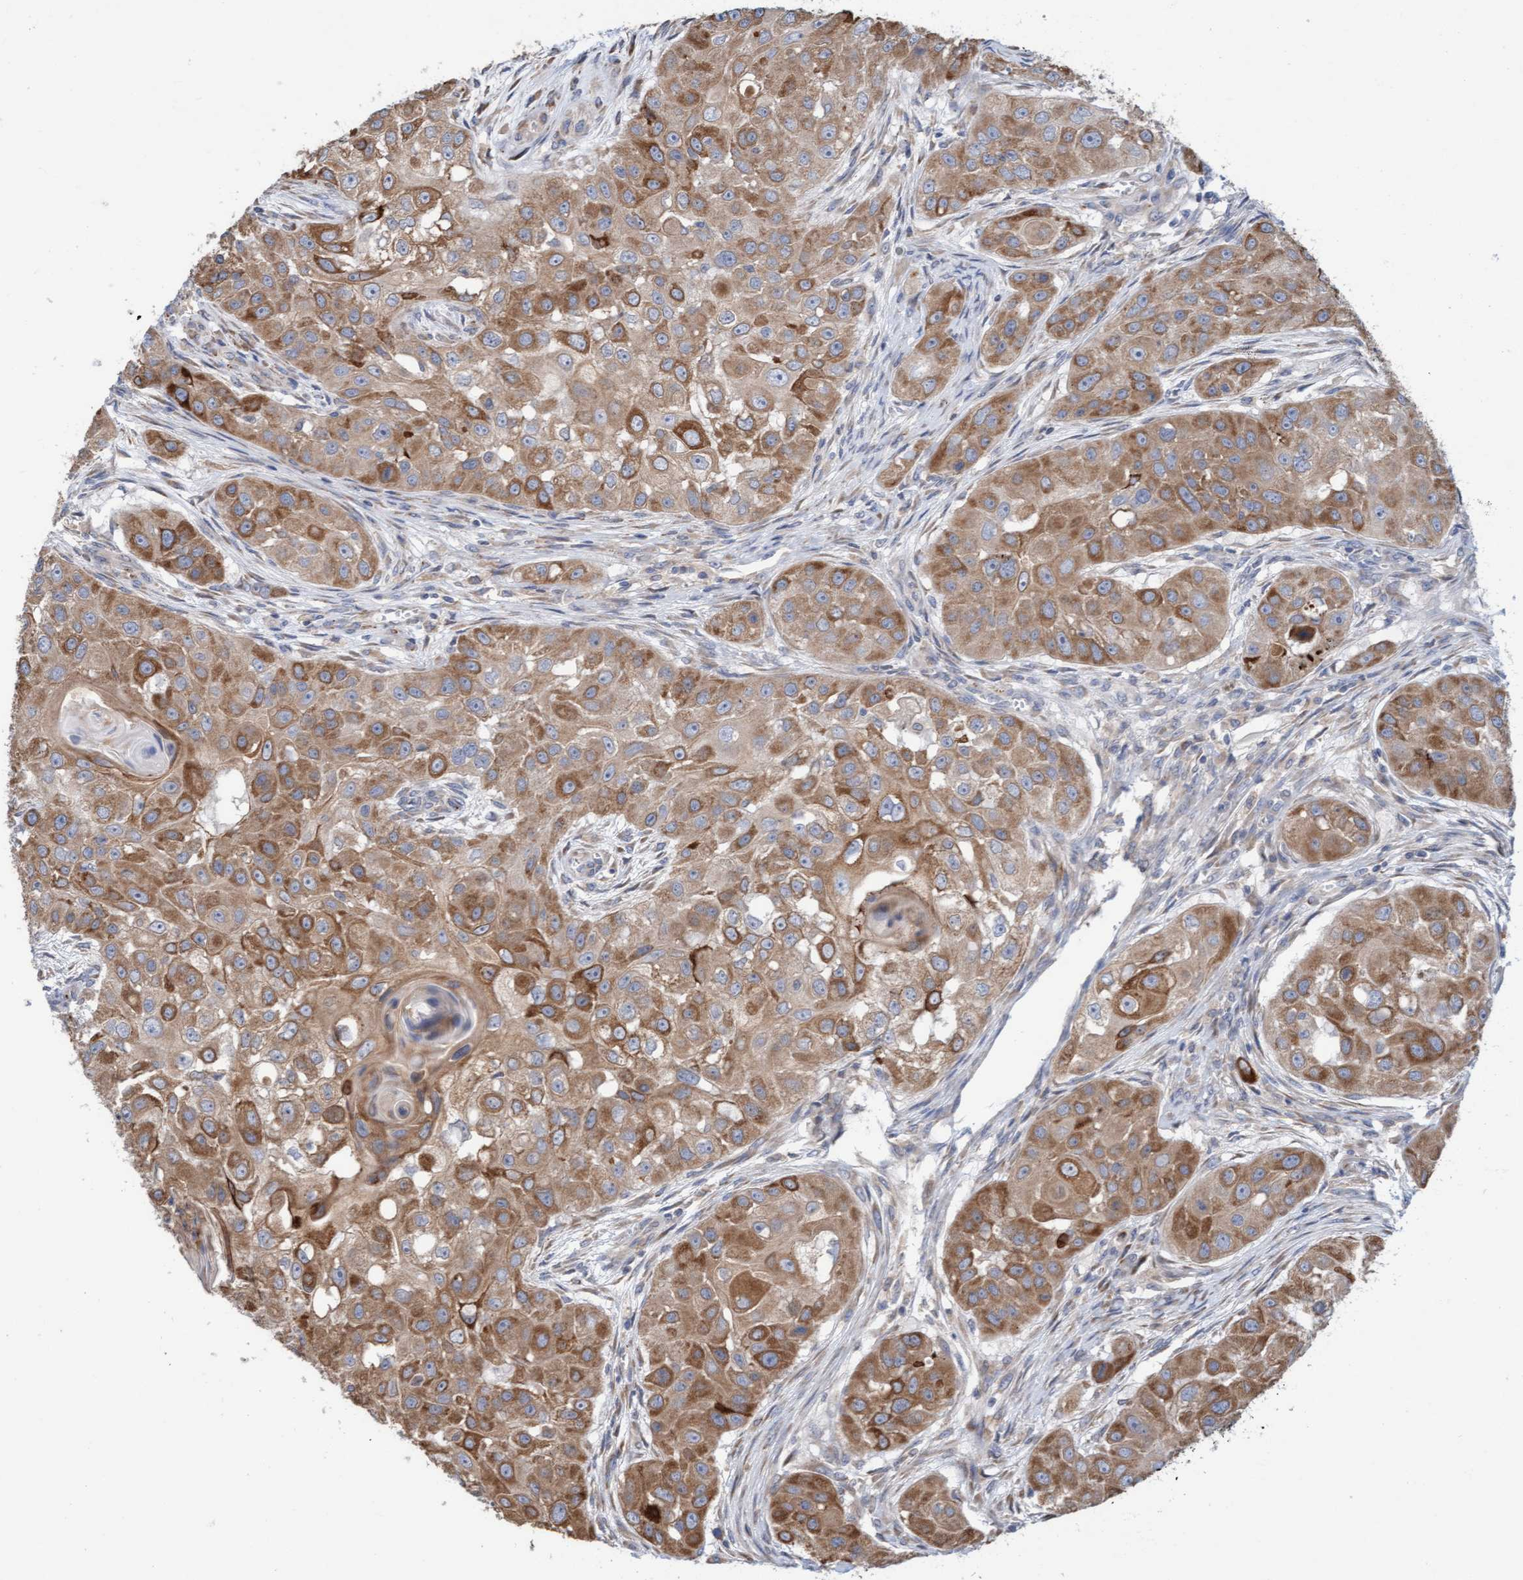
{"staining": {"intensity": "moderate", "quantity": ">75%", "location": "cytoplasmic/membranous"}, "tissue": "head and neck cancer", "cell_type": "Tumor cells", "image_type": "cancer", "snomed": [{"axis": "morphology", "description": "Normal tissue, NOS"}, {"axis": "morphology", "description": "Squamous cell carcinoma, NOS"}, {"axis": "topography", "description": "Skeletal muscle"}, {"axis": "topography", "description": "Head-Neck"}], "caption": "Squamous cell carcinoma (head and neck) stained for a protein (brown) displays moderate cytoplasmic/membranous positive expression in about >75% of tumor cells.", "gene": "MMP8", "patient": {"sex": "male", "age": 51}}